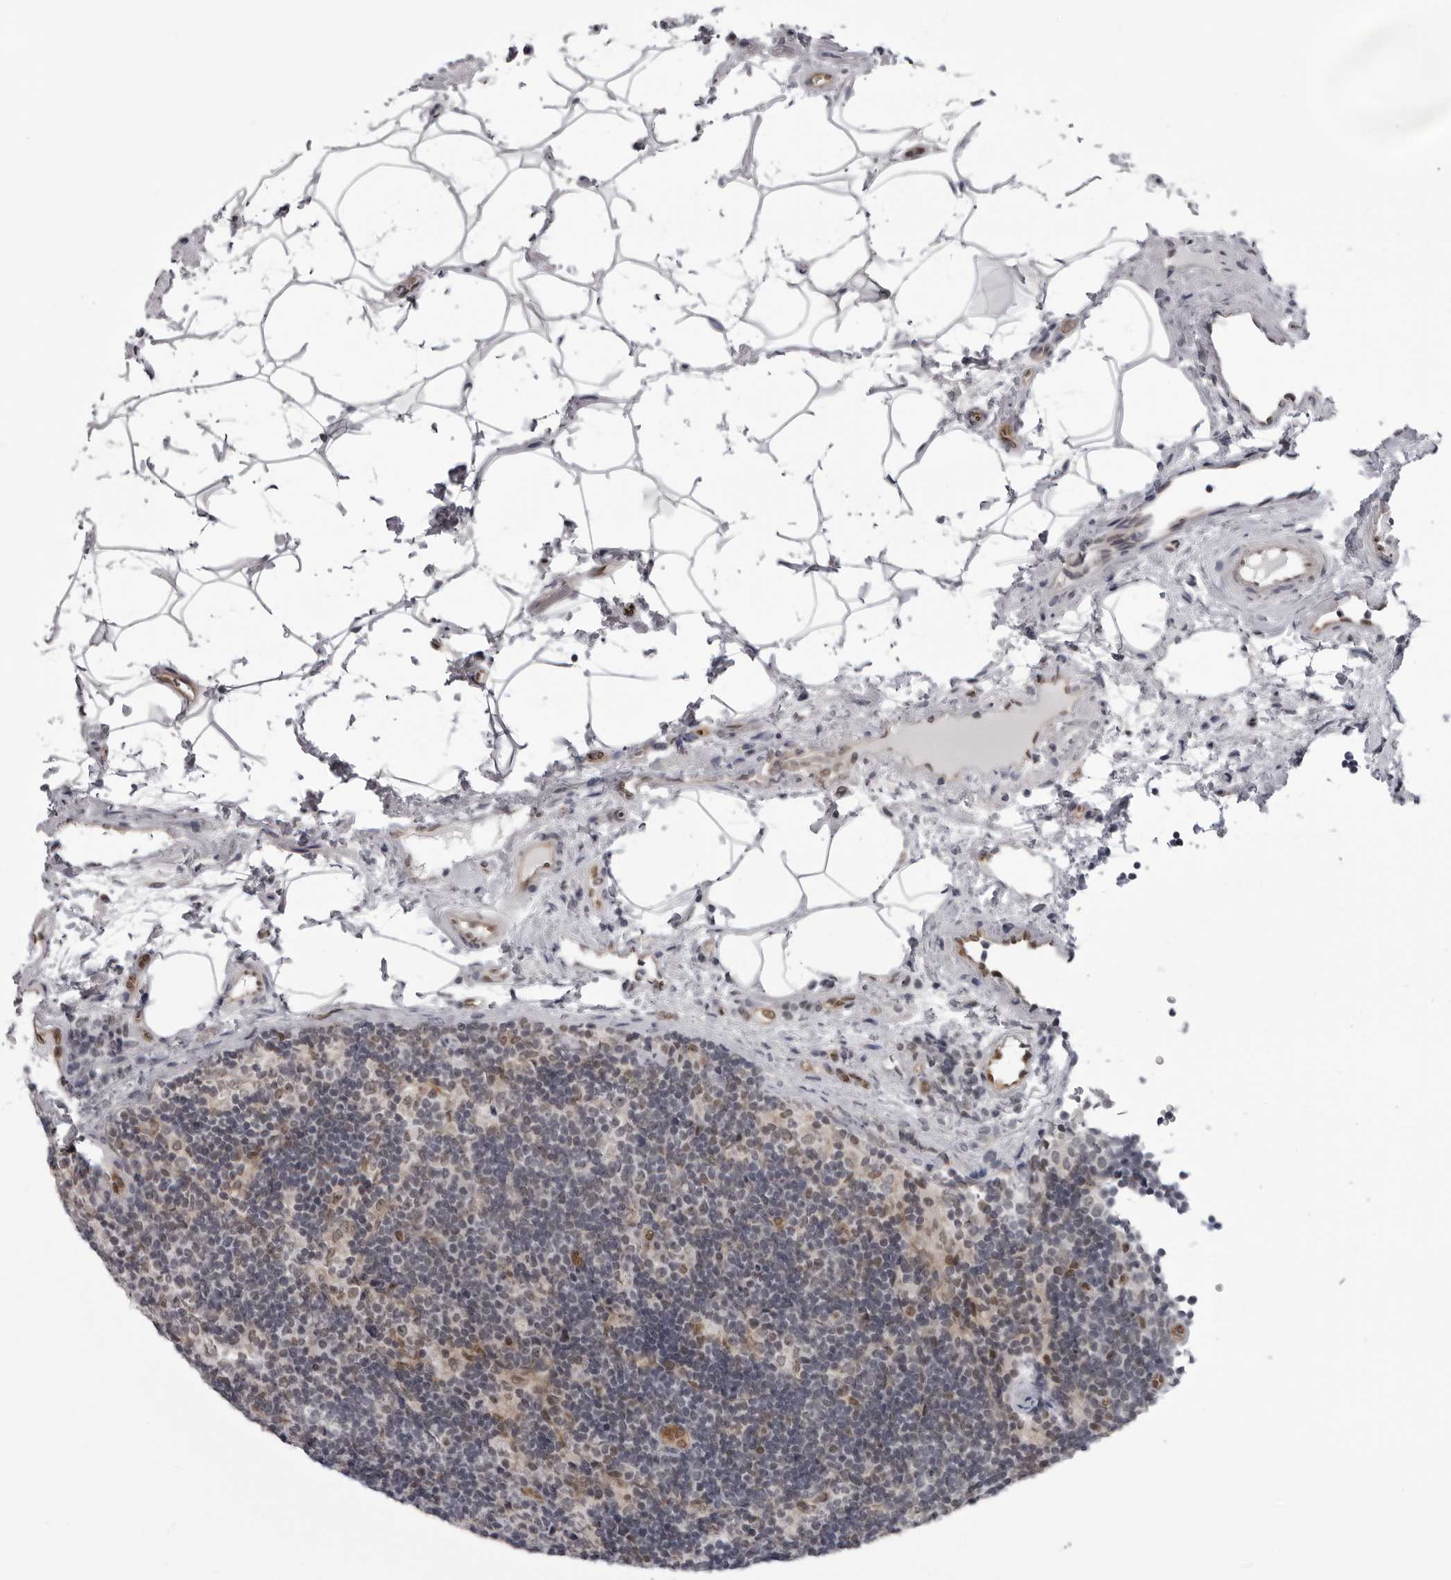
{"staining": {"intensity": "weak", "quantity": "25%-75%", "location": "nuclear"}, "tissue": "lymph node", "cell_type": "Germinal center cells", "image_type": "normal", "snomed": [{"axis": "morphology", "description": "Normal tissue, NOS"}, {"axis": "topography", "description": "Lymph node"}], "caption": "Immunohistochemistry (IHC) micrograph of benign lymph node: human lymph node stained using immunohistochemistry exhibits low levels of weak protein expression localized specifically in the nuclear of germinal center cells, appearing as a nuclear brown color.", "gene": "MAPK12", "patient": {"sex": "female", "age": 22}}